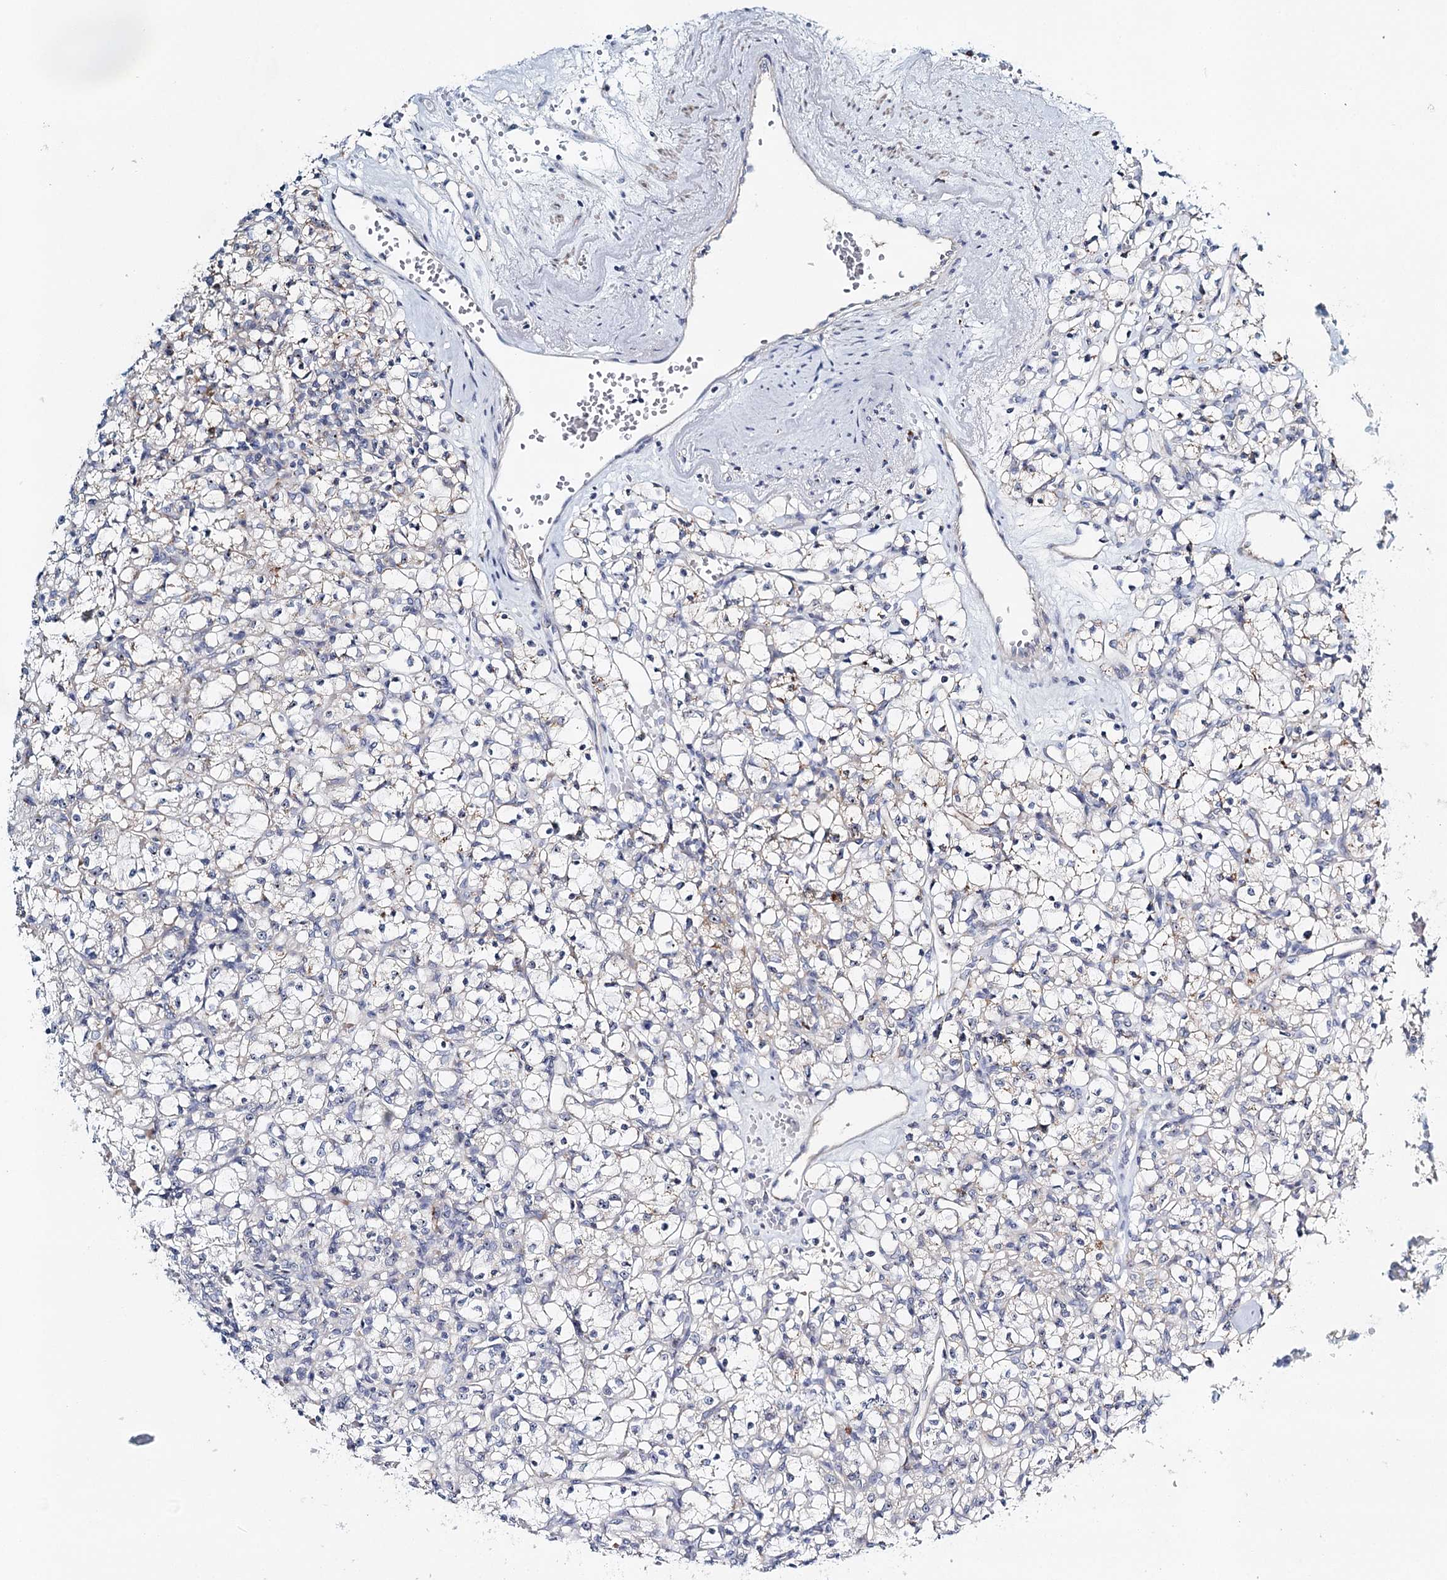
{"staining": {"intensity": "negative", "quantity": "none", "location": "none"}, "tissue": "renal cancer", "cell_type": "Tumor cells", "image_type": "cancer", "snomed": [{"axis": "morphology", "description": "Adenocarcinoma, NOS"}, {"axis": "topography", "description": "Kidney"}], "caption": "This is an IHC micrograph of renal cancer. There is no expression in tumor cells.", "gene": "RBM43", "patient": {"sex": "female", "age": 59}}